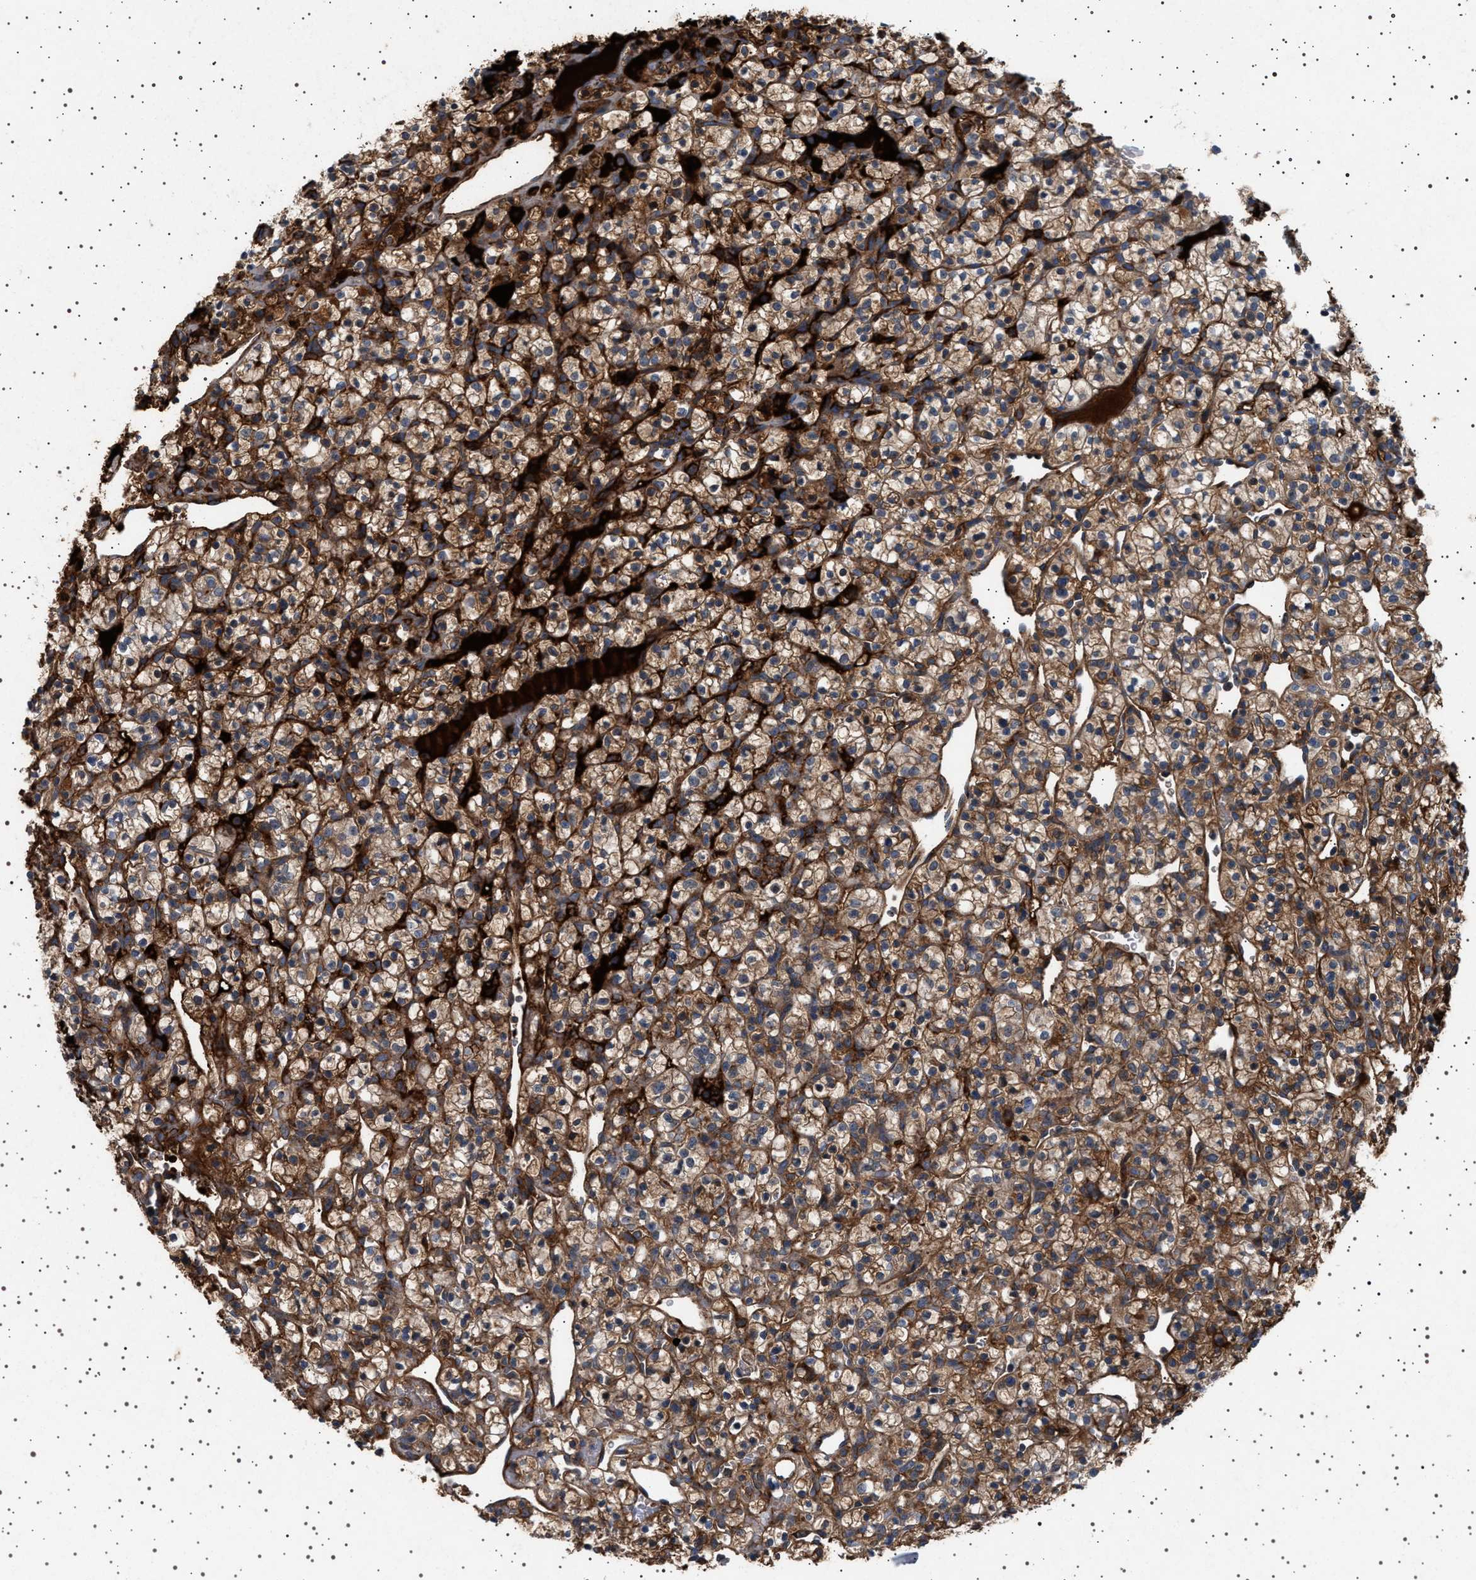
{"staining": {"intensity": "moderate", "quantity": ">75%", "location": "cytoplasmic/membranous"}, "tissue": "renal cancer", "cell_type": "Tumor cells", "image_type": "cancer", "snomed": [{"axis": "morphology", "description": "Adenocarcinoma, NOS"}, {"axis": "topography", "description": "Kidney"}], "caption": "Renal cancer (adenocarcinoma) stained for a protein (brown) displays moderate cytoplasmic/membranous positive expression in approximately >75% of tumor cells.", "gene": "FICD", "patient": {"sex": "female", "age": 57}}